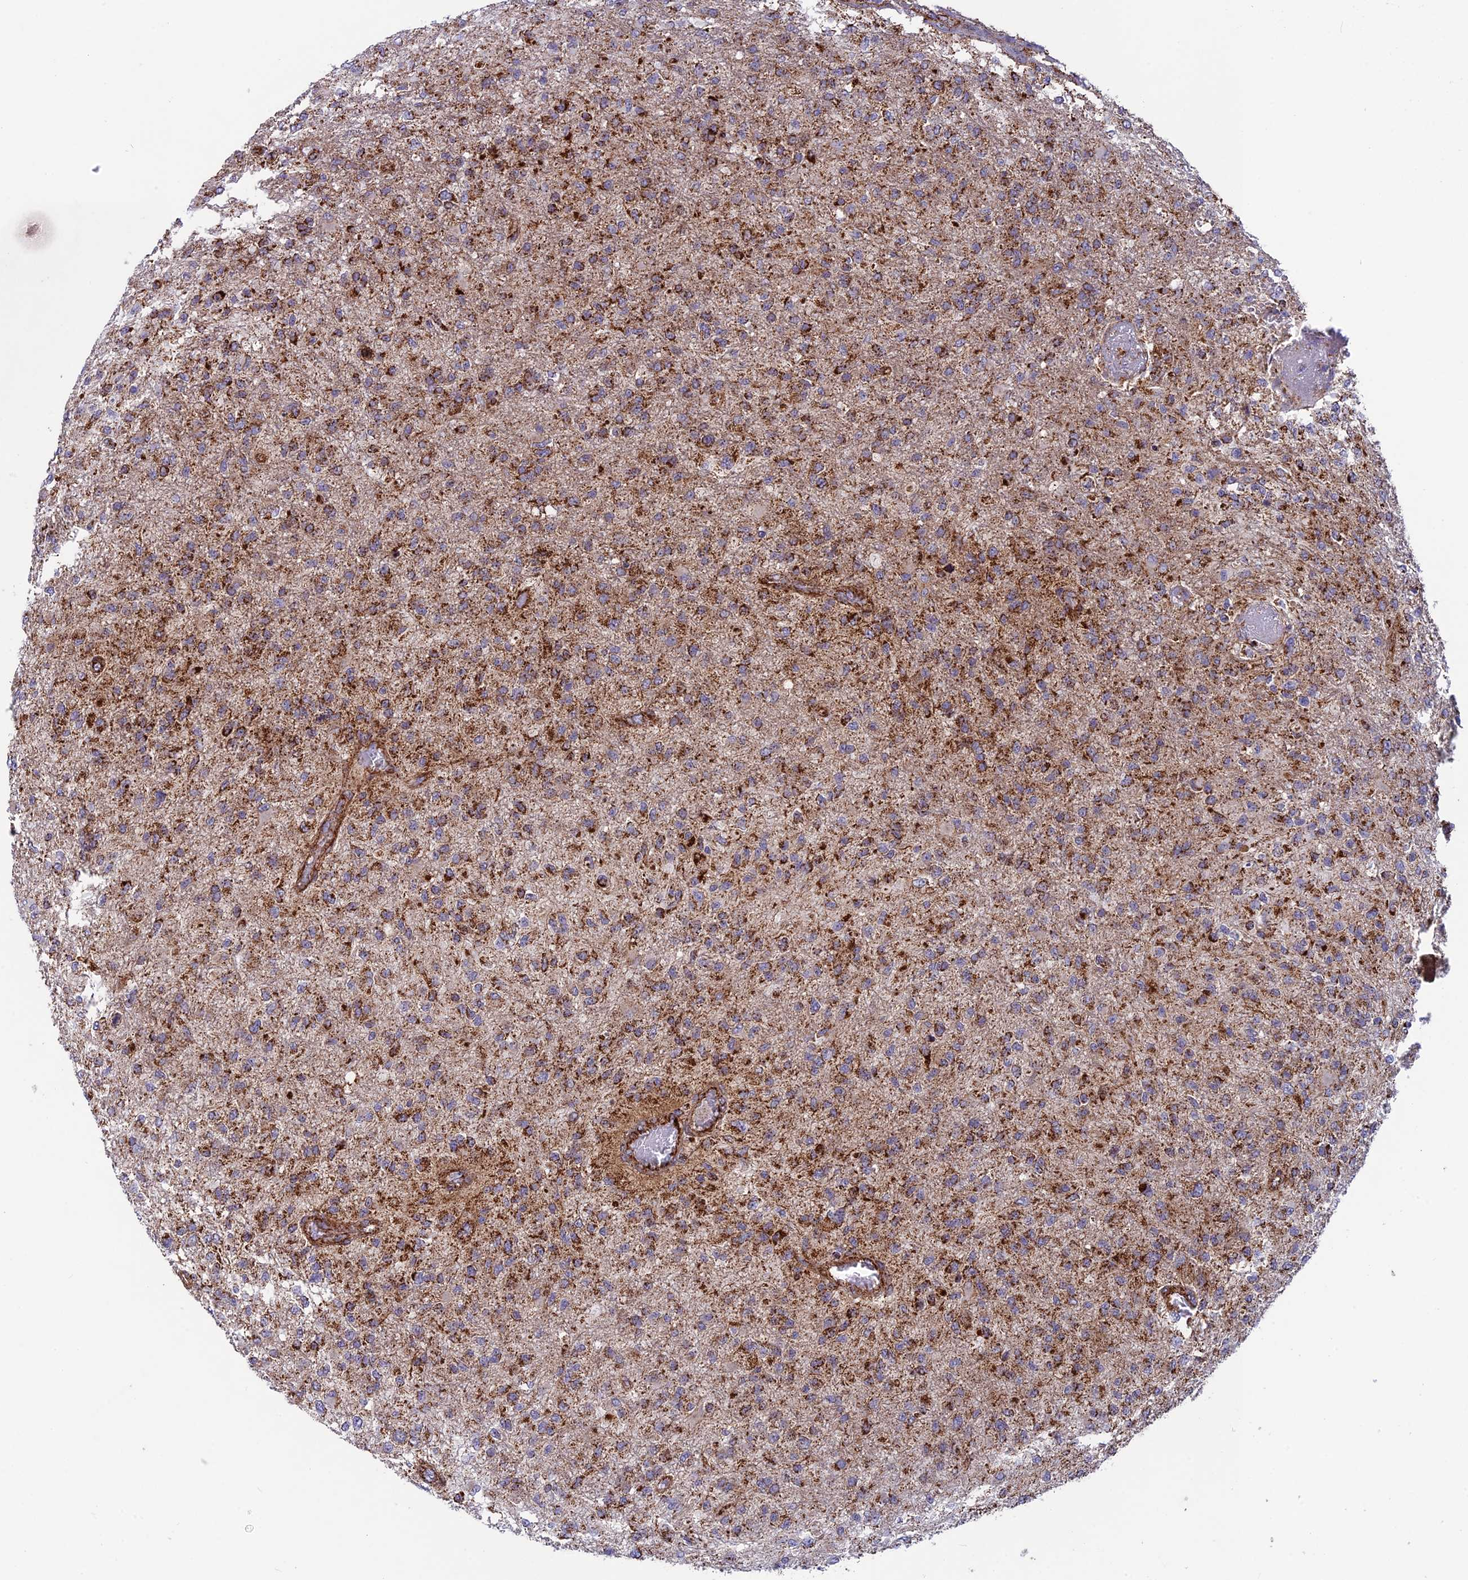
{"staining": {"intensity": "moderate", "quantity": ">75%", "location": "cytoplasmic/membranous"}, "tissue": "glioma", "cell_type": "Tumor cells", "image_type": "cancer", "snomed": [{"axis": "morphology", "description": "Glioma, malignant, High grade"}, {"axis": "topography", "description": "Brain"}], "caption": "DAB immunohistochemical staining of human glioma displays moderate cytoplasmic/membranous protein positivity in about >75% of tumor cells.", "gene": "MRPS18B", "patient": {"sex": "female", "age": 74}}